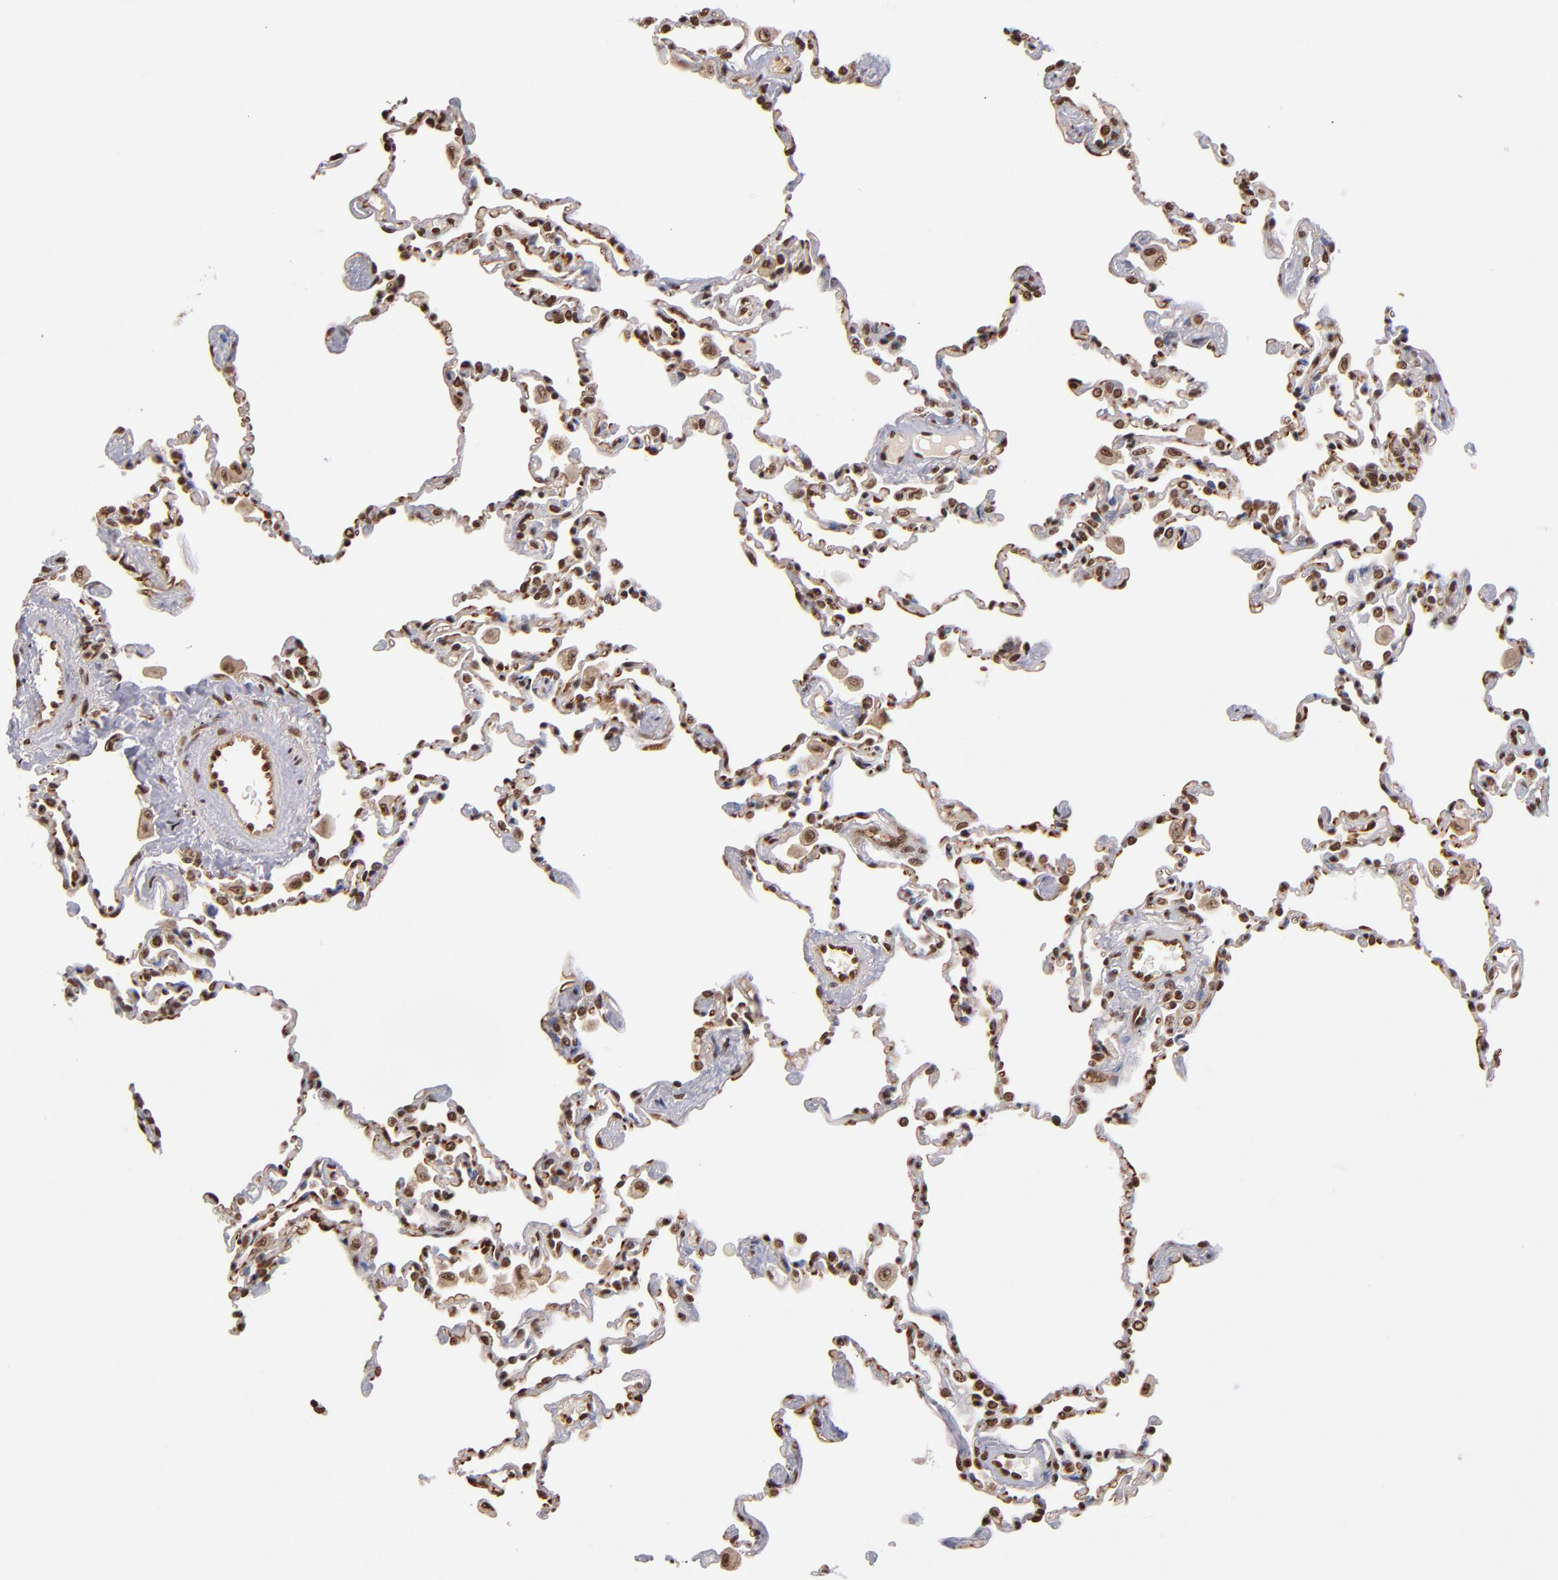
{"staining": {"intensity": "moderate", "quantity": ">75%", "location": "nuclear"}, "tissue": "lung", "cell_type": "Alveolar cells", "image_type": "normal", "snomed": [{"axis": "morphology", "description": "Normal tissue, NOS"}, {"axis": "topography", "description": "Lung"}], "caption": "Moderate nuclear protein positivity is identified in about >75% of alveolar cells in lung.", "gene": "ABL2", "patient": {"sex": "male", "age": 59}}